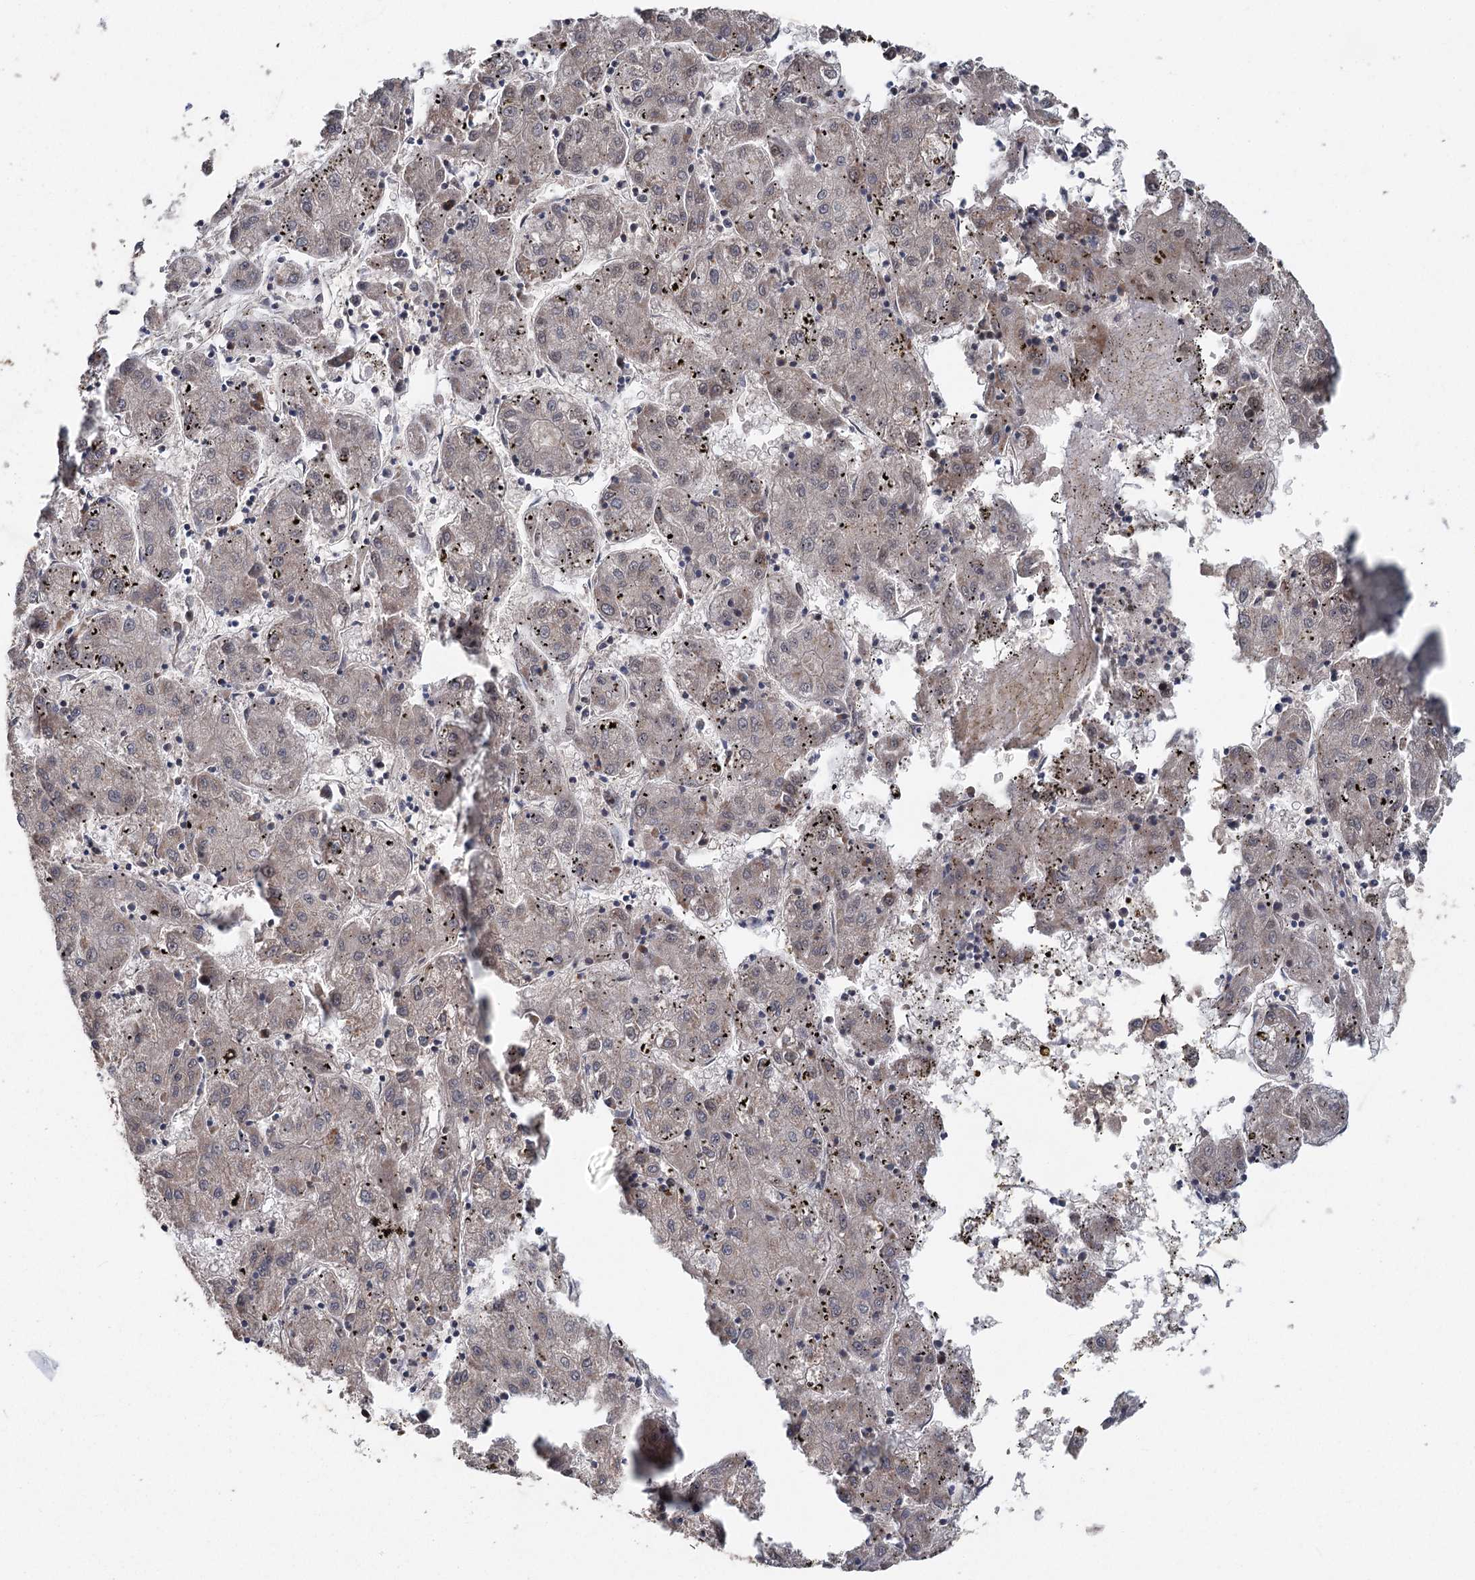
{"staining": {"intensity": "weak", "quantity": "<25%", "location": "cytoplasmic/membranous"}, "tissue": "liver cancer", "cell_type": "Tumor cells", "image_type": "cancer", "snomed": [{"axis": "morphology", "description": "Carcinoma, Hepatocellular, NOS"}, {"axis": "topography", "description": "Liver"}], "caption": "Immunohistochemistry of human liver hepatocellular carcinoma reveals no staining in tumor cells.", "gene": "MYG1", "patient": {"sex": "male", "age": 72}}